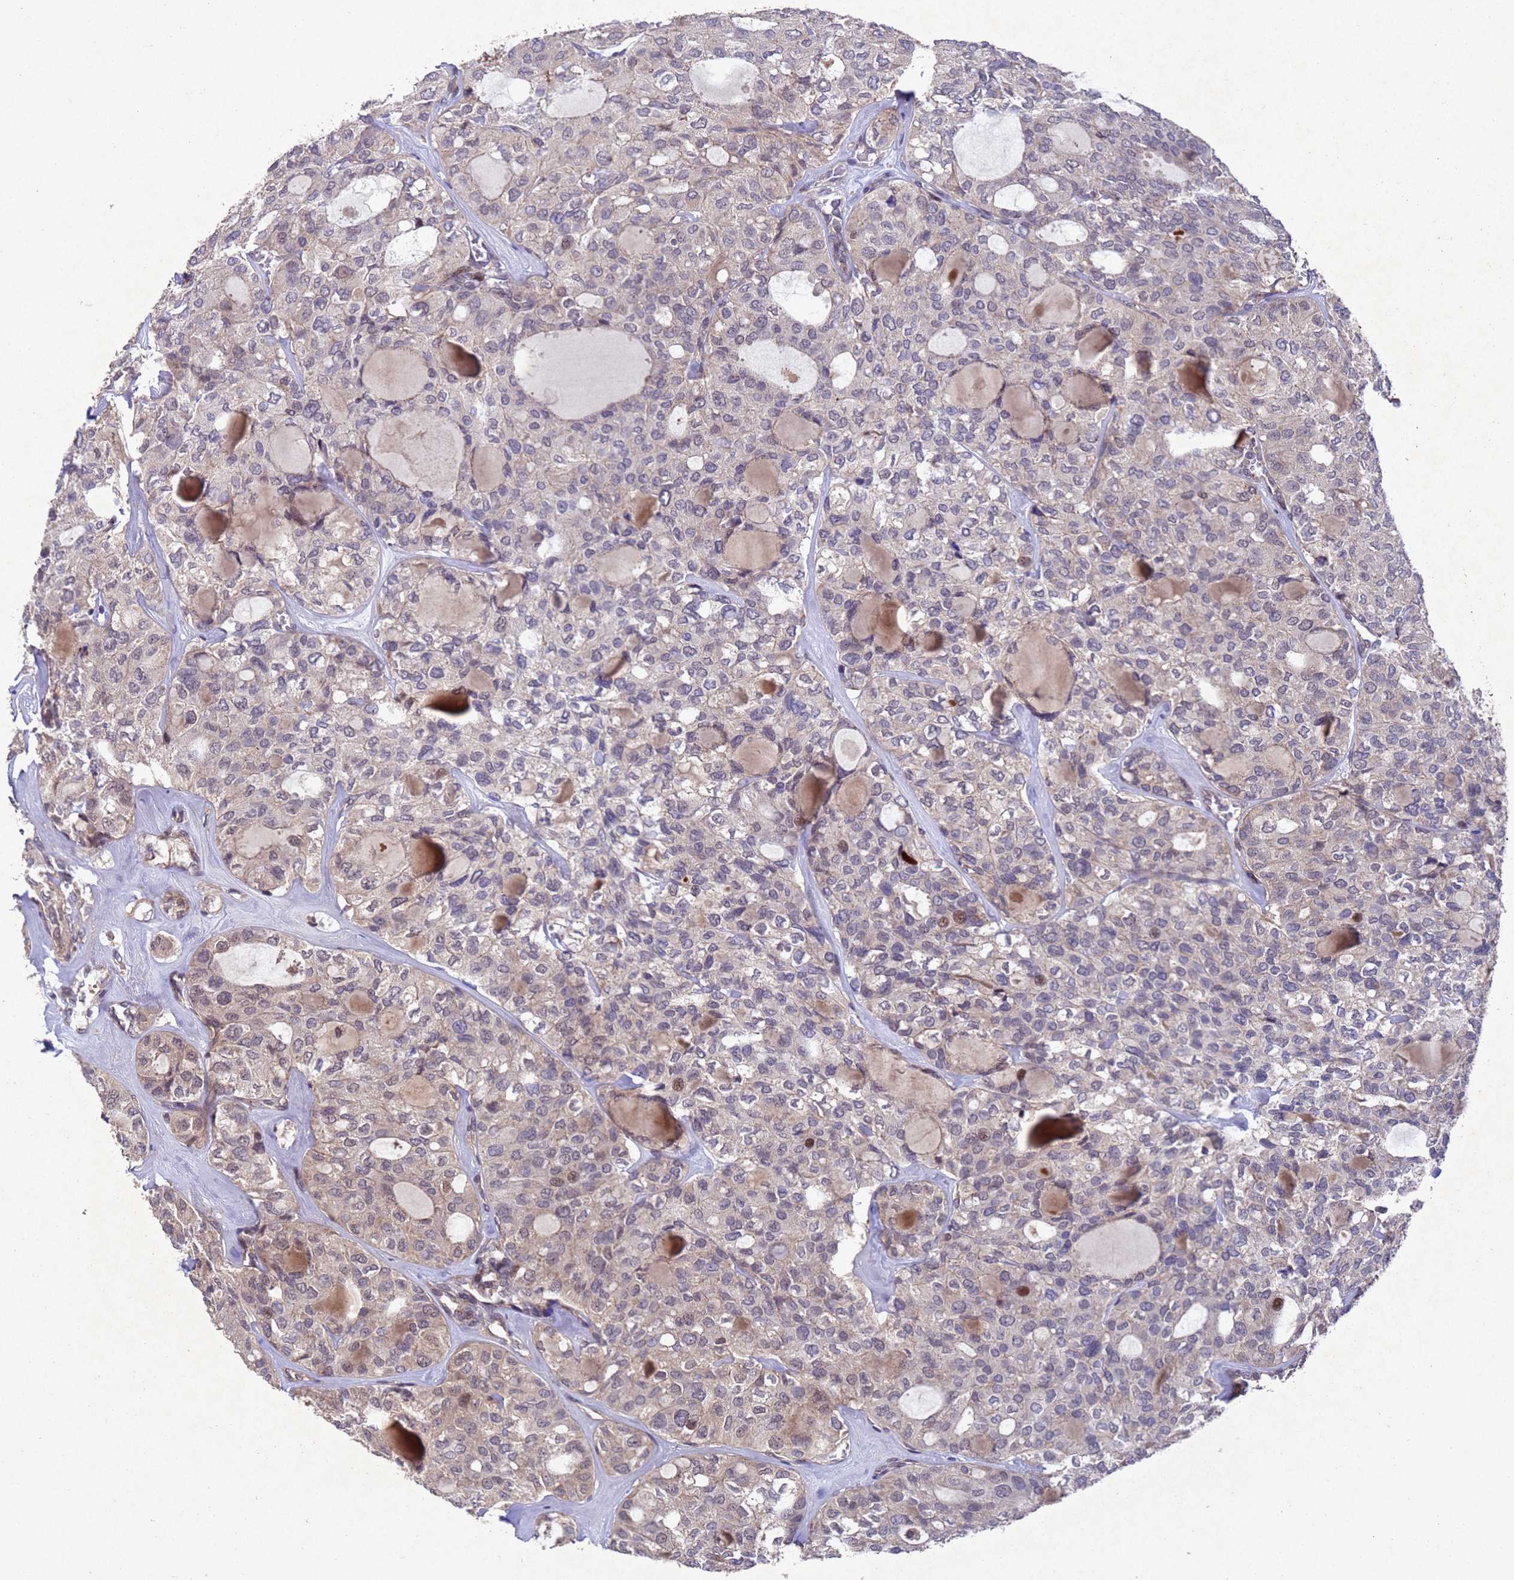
{"staining": {"intensity": "weak", "quantity": "25%-75%", "location": "cytoplasmic/membranous,nuclear"}, "tissue": "thyroid cancer", "cell_type": "Tumor cells", "image_type": "cancer", "snomed": [{"axis": "morphology", "description": "Follicular adenoma carcinoma, NOS"}, {"axis": "topography", "description": "Thyroid gland"}], "caption": "The photomicrograph shows a brown stain indicating the presence of a protein in the cytoplasmic/membranous and nuclear of tumor cells in thyroid follicular adenoma carcinoma.", "gene": "TBK1", "patient": {"sex": "male", "age": 75}}